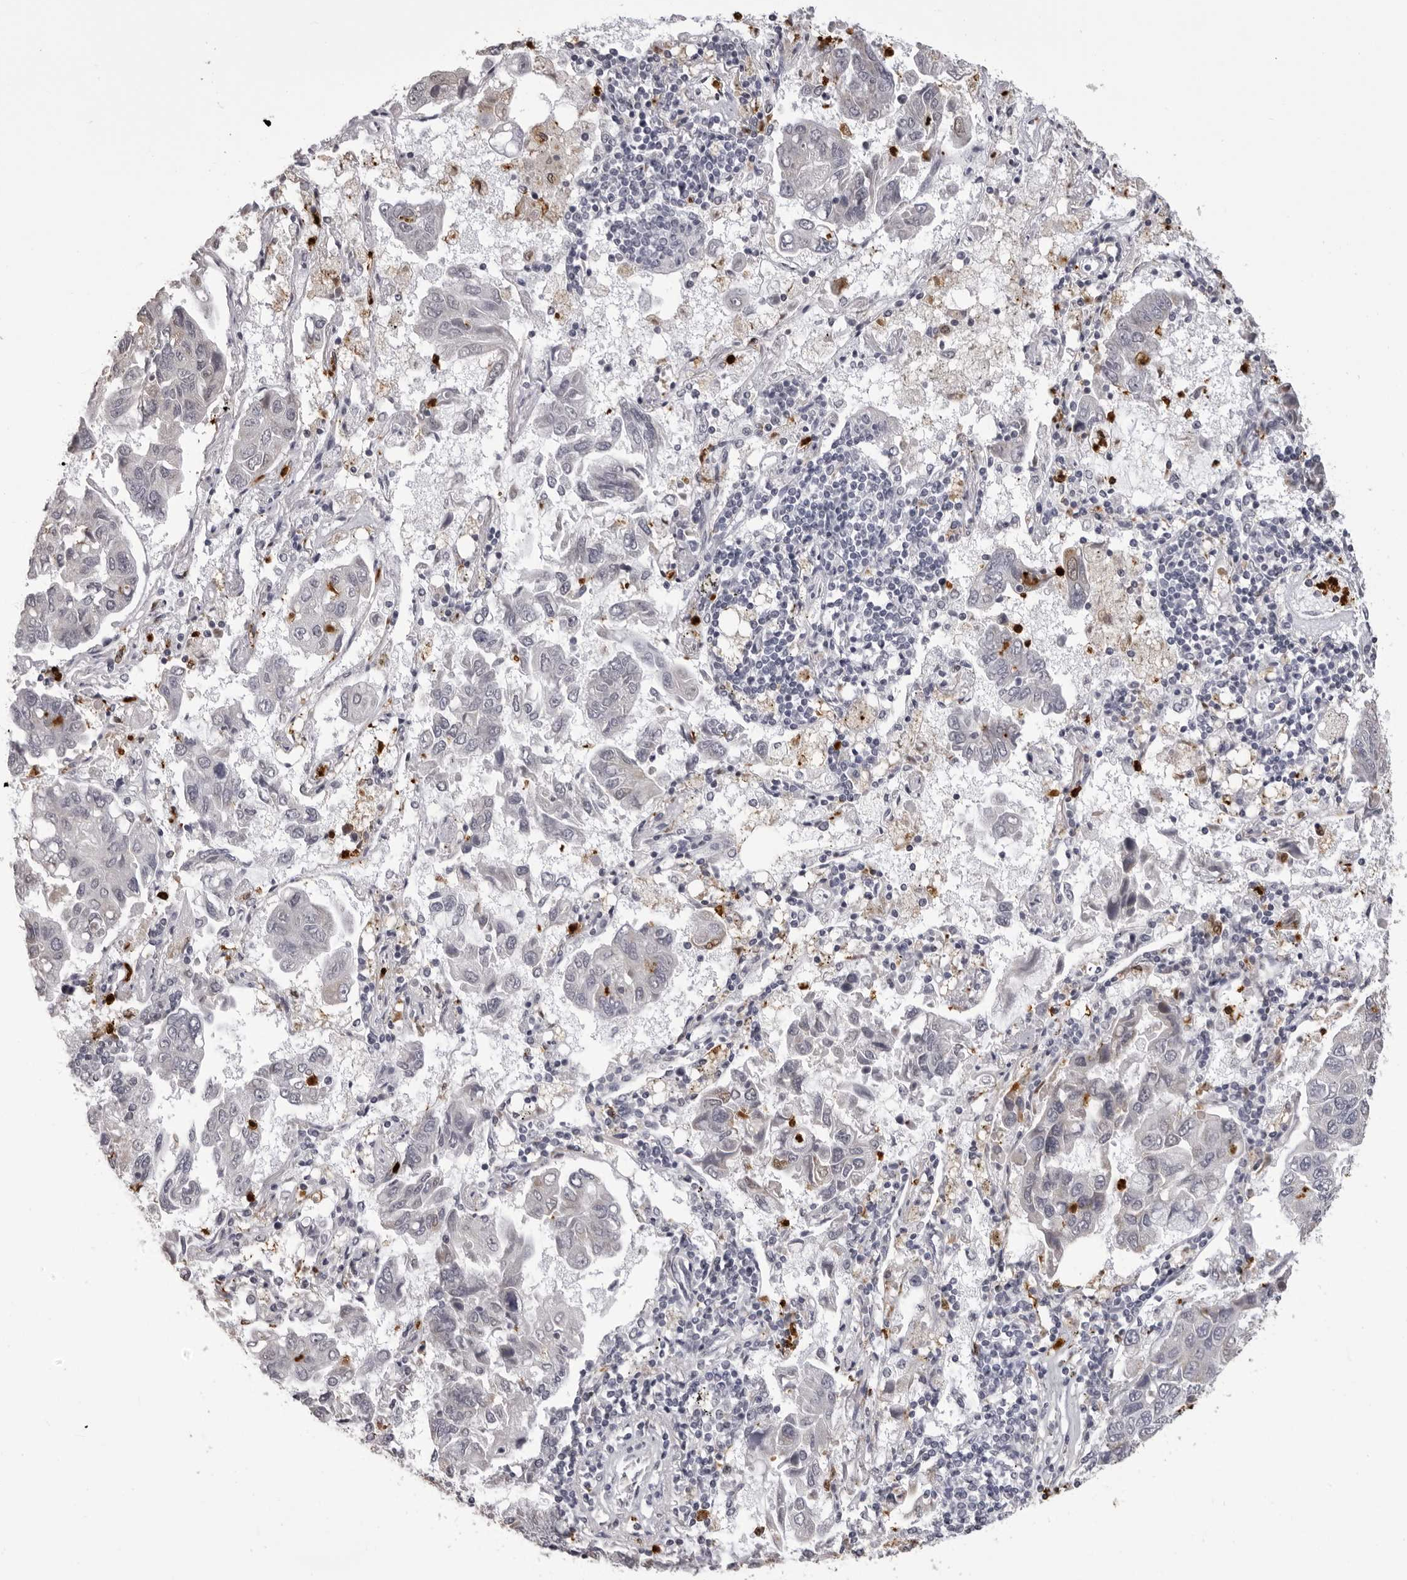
{"staining": {"intensity": "negative", "quantity": "none", "location": "none"}, "tissue": "lung cancer", "cell_type": "Tumor cells", "image_type": "cancer", "snomed": [{"axis": "morphology", "description": "Adenocarcinoma, NOS"}, {"axis": "topography", "description": "Lung"}], "caption": "Protein analysis of lung cancer demonstrates no significant staining in tumor cells.", "gene": "IL31", "patient": {"sex": "male", "age": 64}}